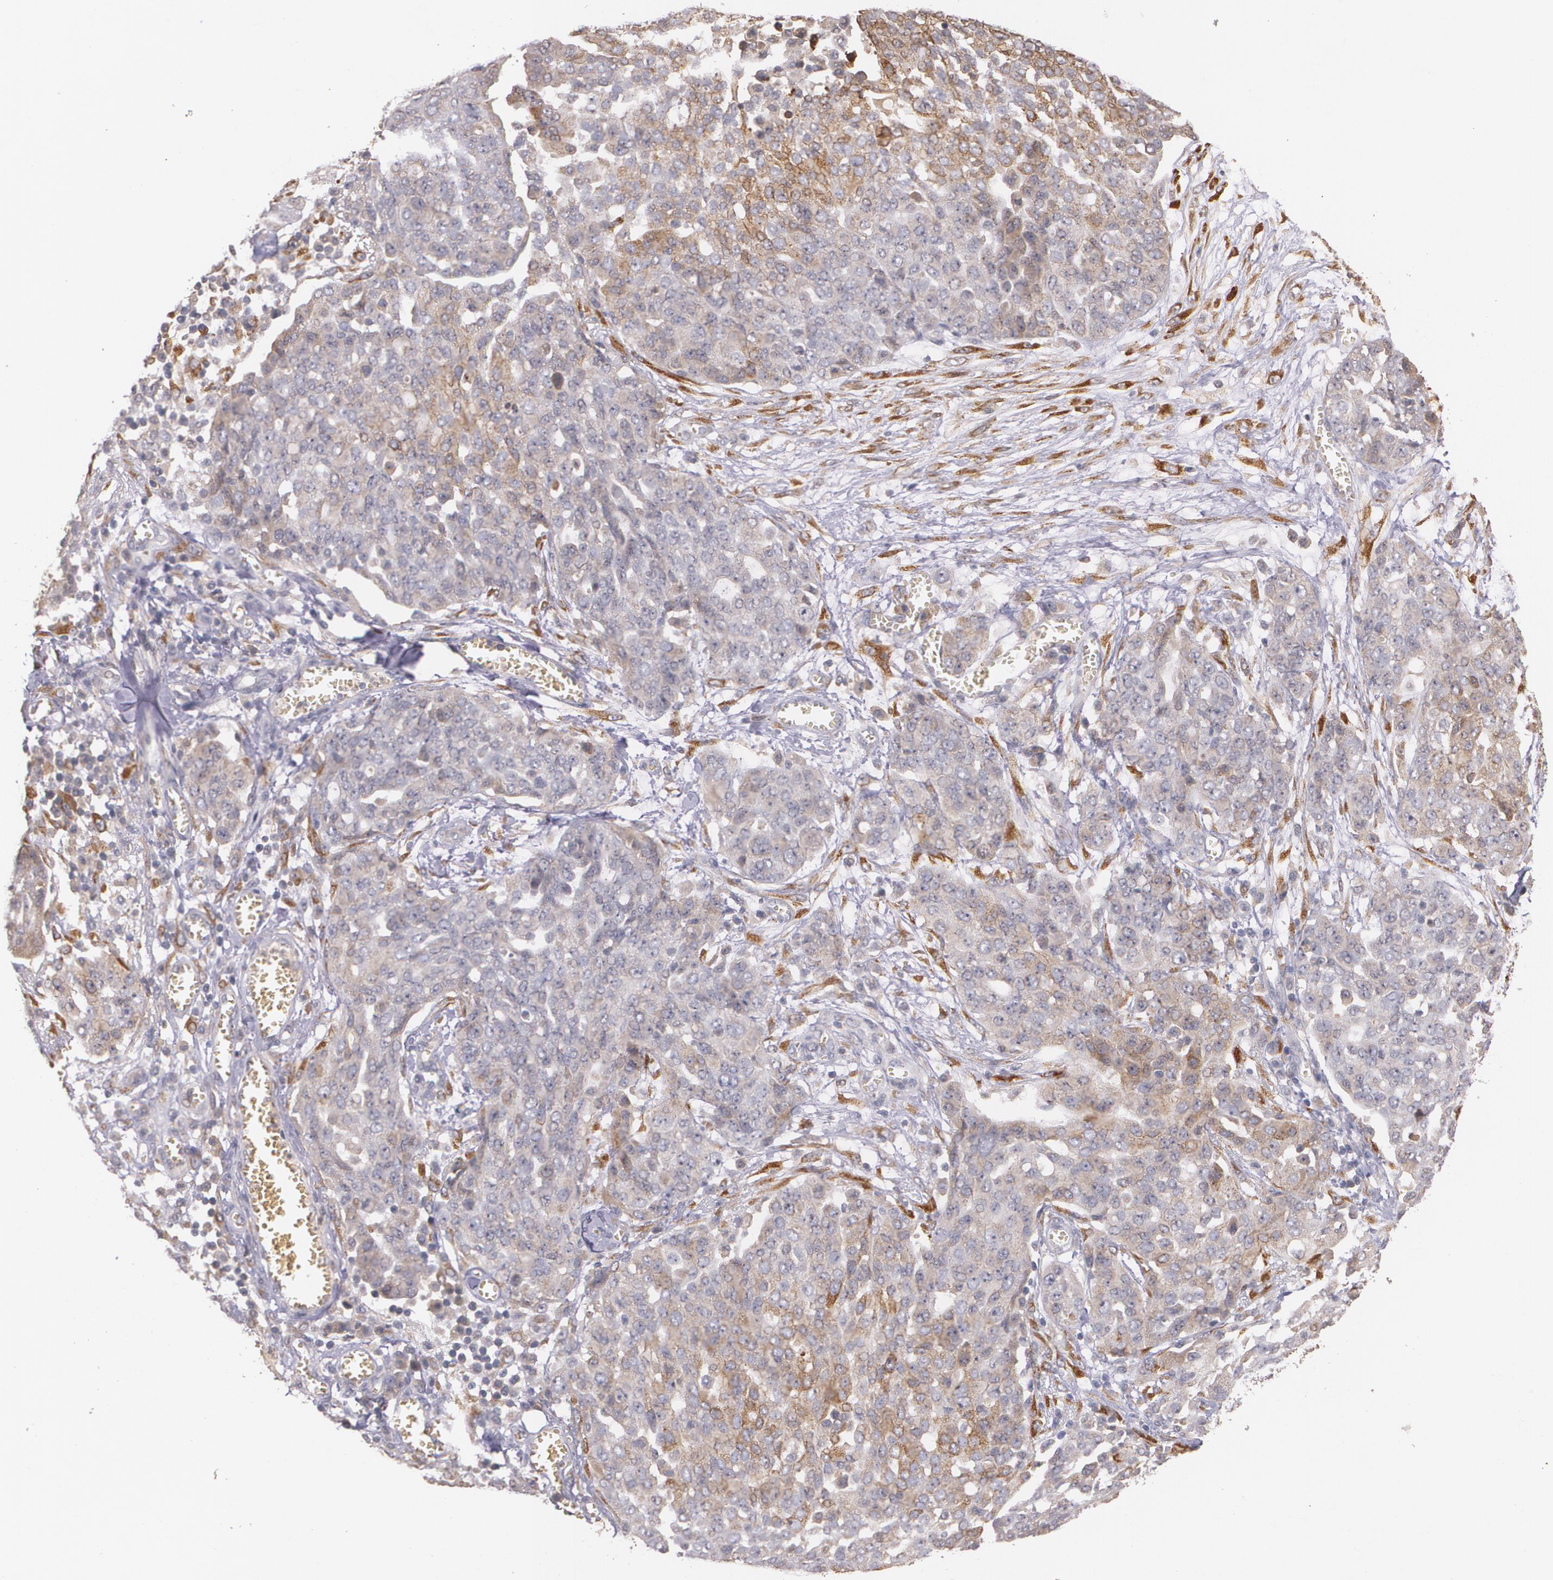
{"staining": {"intensity": "weak", "quantity": "25%-75%", "location": "cytoplasmic/membranous"}, "tissue": "ovarian cancer", "cell_type": "Tumor cells", "image_type": "cancer", "snomed": [{"axis": "morphology", "description": "Cystadenocarcinoma, serous, NOS"}, {"axis": "topography", "description": "Soft tissue"}, {"axis": "topography", "description": "Ovary"}], "caption": "Serous cystadenocarcinoma (ovarian) stained for a protein exhibits weak cytoplasmic/membranous positivity in tumor cells.", "gene": "IFNGR2", "patient": {"sex": "female", "age": 57}}